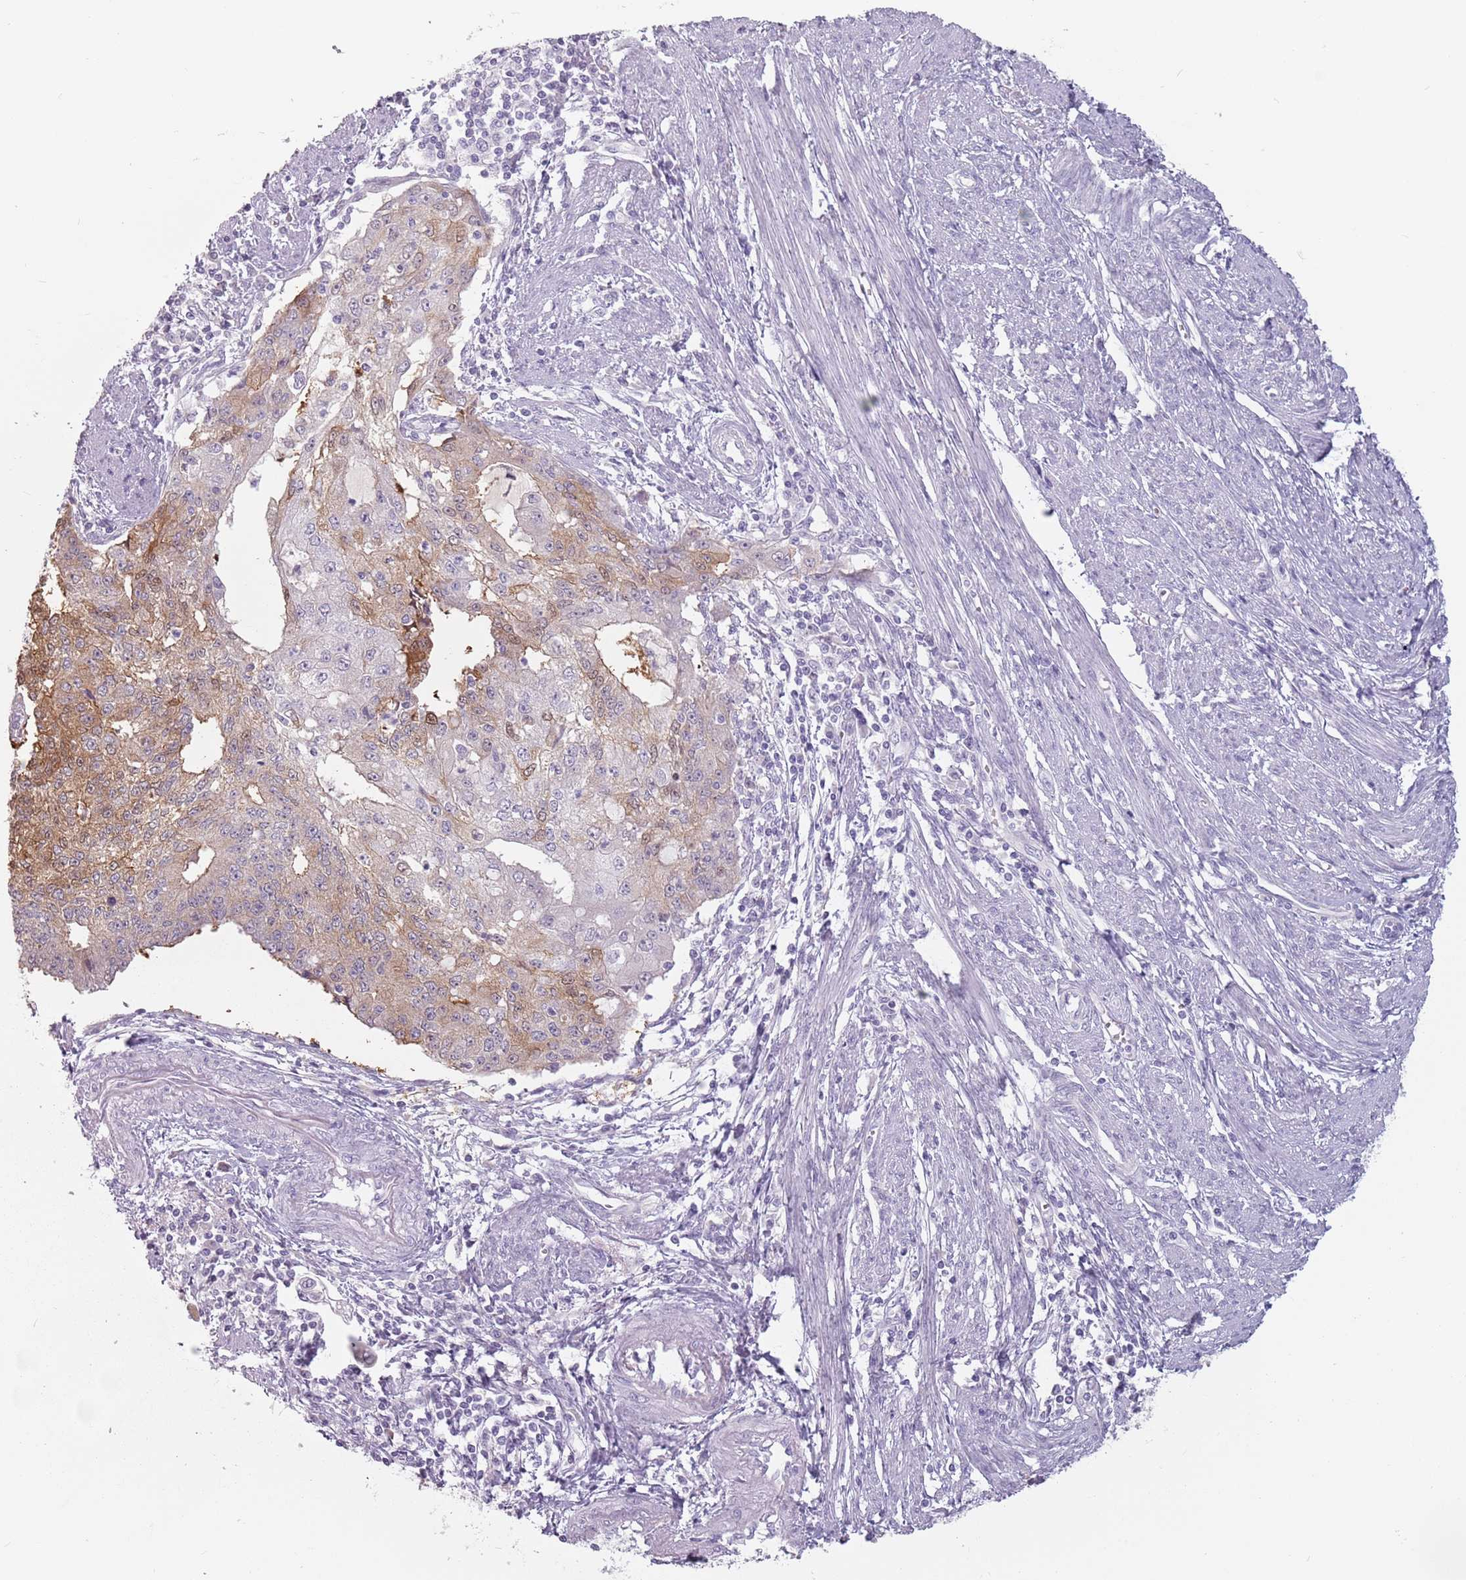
{"staining": {"intensity": "moderate", "quantity": "25%-75%", "location": "cytoplasmic/membranous,nuclear"}, "tissue": "endometrial cancer", "cell_type": "Tumor cells", "image_type": "cancer", "snomed": [{"axis": "morphology", "description": "Adenocarcinoma, NOS"}, {"axis": "topography", "description": "Endometrium"}], "caption": "This is a photomicrograph of immunohistochemistry staining of endometrial cancer (adenocarcinoma), which shows moderate expression in the cytoplasmic/membranous and nuclear of tumor cells.", "gene": "CEP19", "patient": {"sex": "female", "age": 56}}